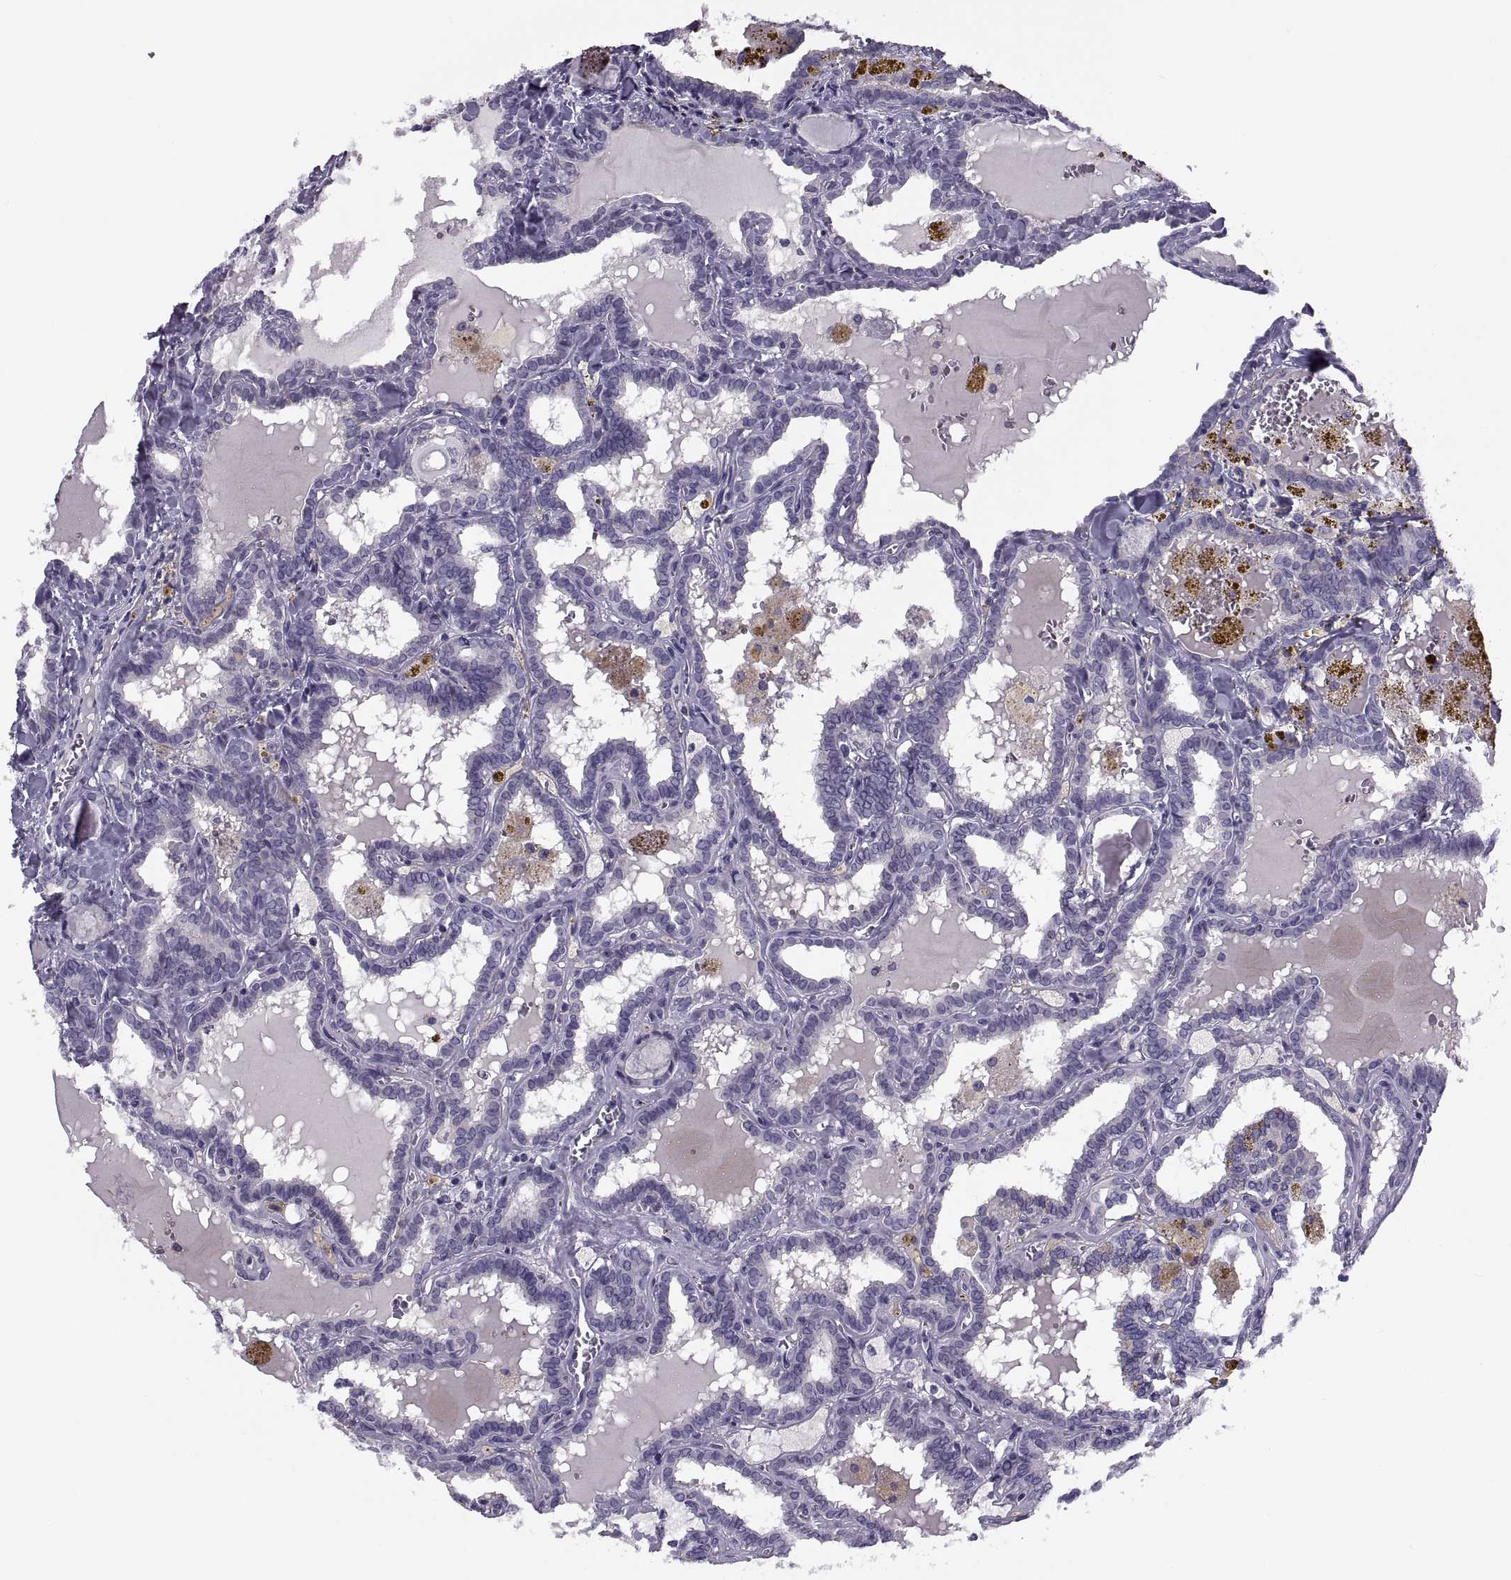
{"staining": {"intensity": "negative", "quantity": "none", "location": "none"}, "tissue": "thyroid cancer", "cell_type": "Tumor cells", "image_type": "cancer", "snomed": [{"axis": "morphology", "description": "Papillary adenocarcinoma, NOS"}, {"axis": "topography", "description": "Thyroid gland"}], "caption": "Immunohistochemistry histopathology image of thyroid cancer (papillary adenocarcinoma) stained for a protein (brown), which exhibits no expression in tumor cells.", "gene": "MAGEB1", "patient": {"sex": "female", "age": 39}}